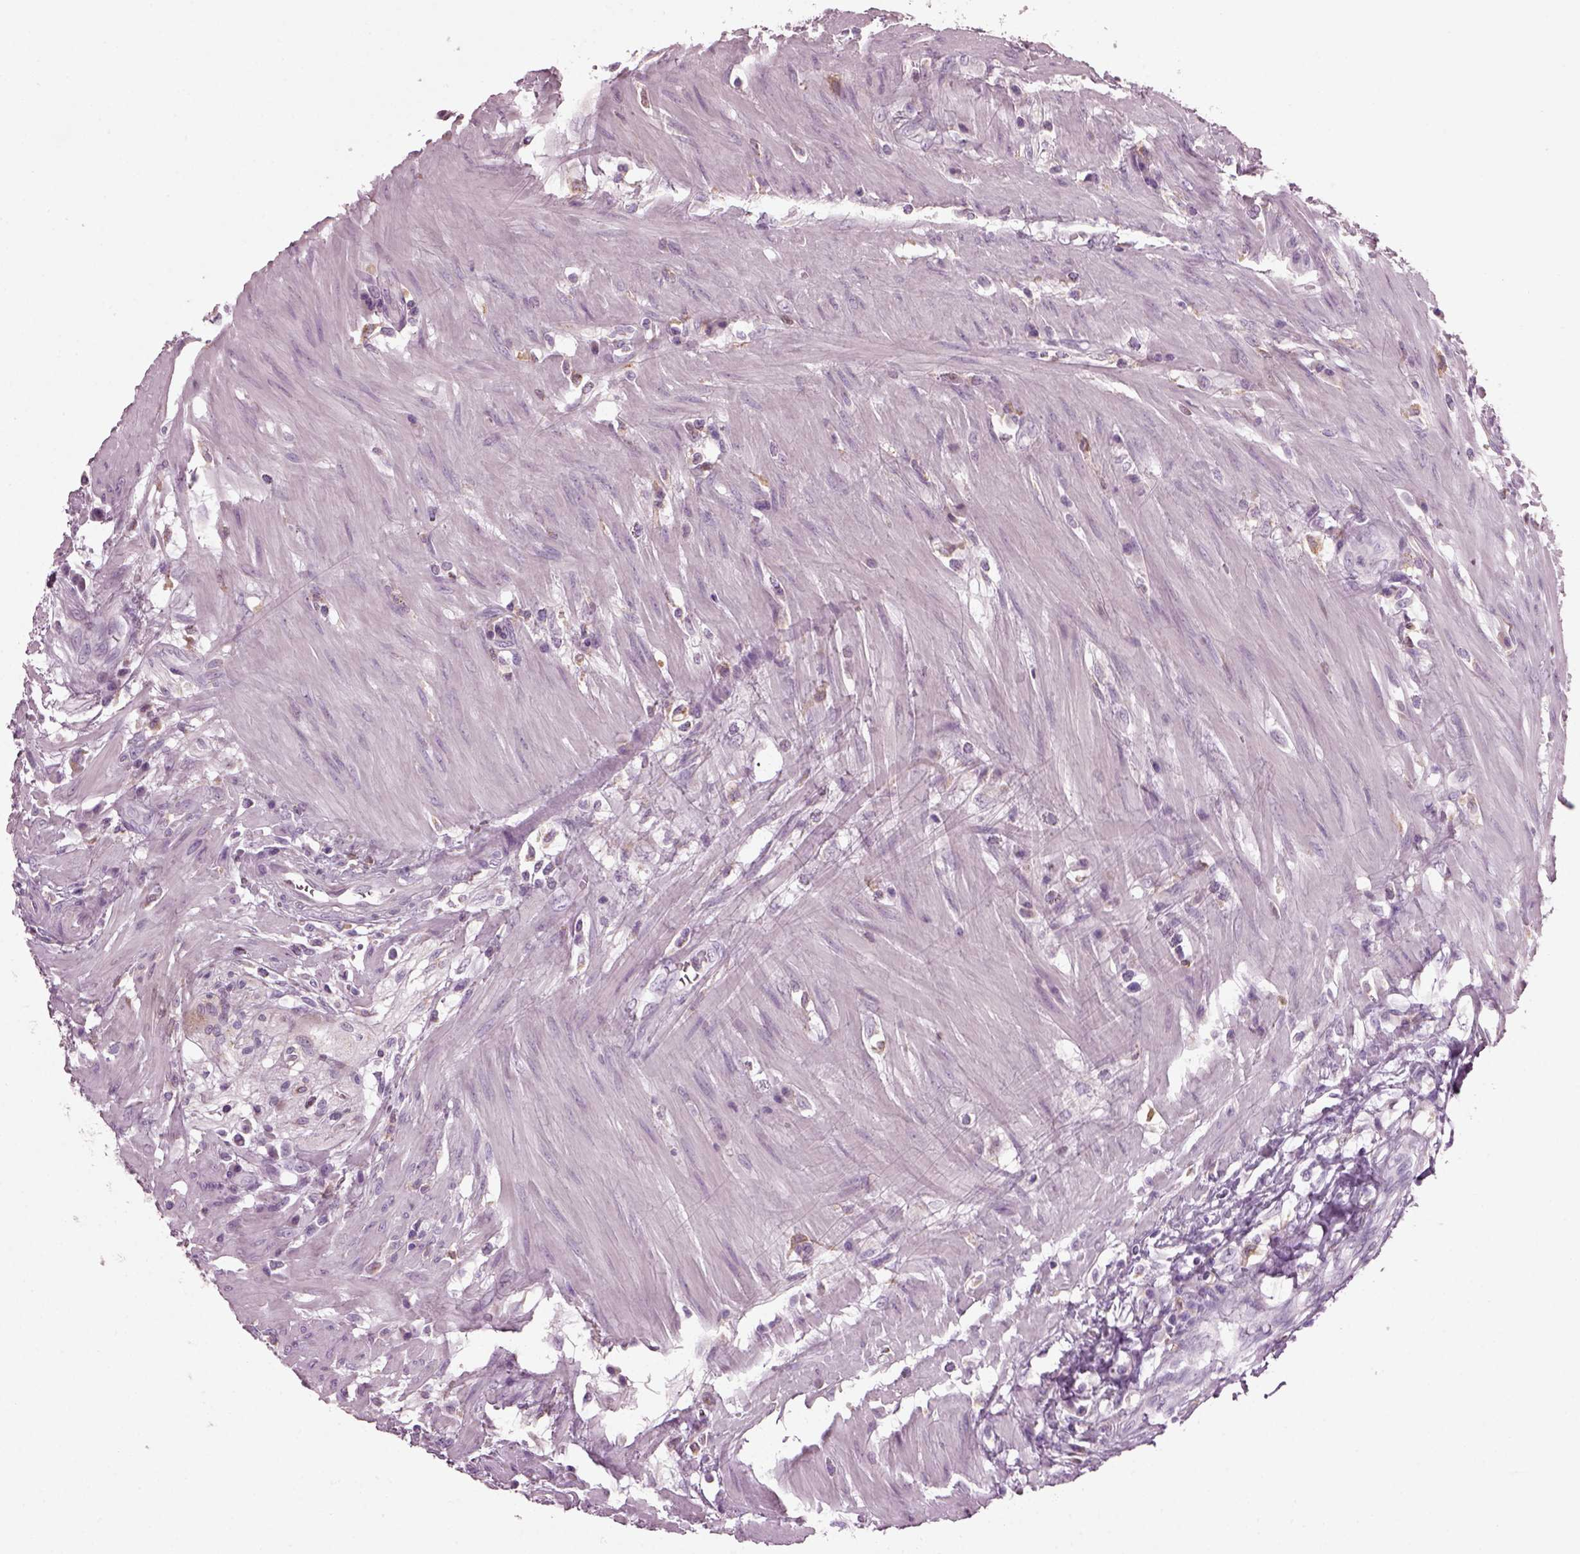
{"staining": {"intensity": "weak", "quantity": "<25%", "location": "cytoplasmic/membranous"}, "tissue": "colorectal cancer", "cell_type": "Tumor cells", "image_type": "cancer", "snomed": [{"axis": "morphology", "description": "Adenocarcinoma, NOS"}, {"axis": "topography", "description": "Colon"}], "caption": "Immunohistochemistry of human colorectal cancer (adenocarcinoma) demonstrates no expression in tumor cells.", "gene": "TMEM231", "patient": {"sex": "male", "age": 57}}